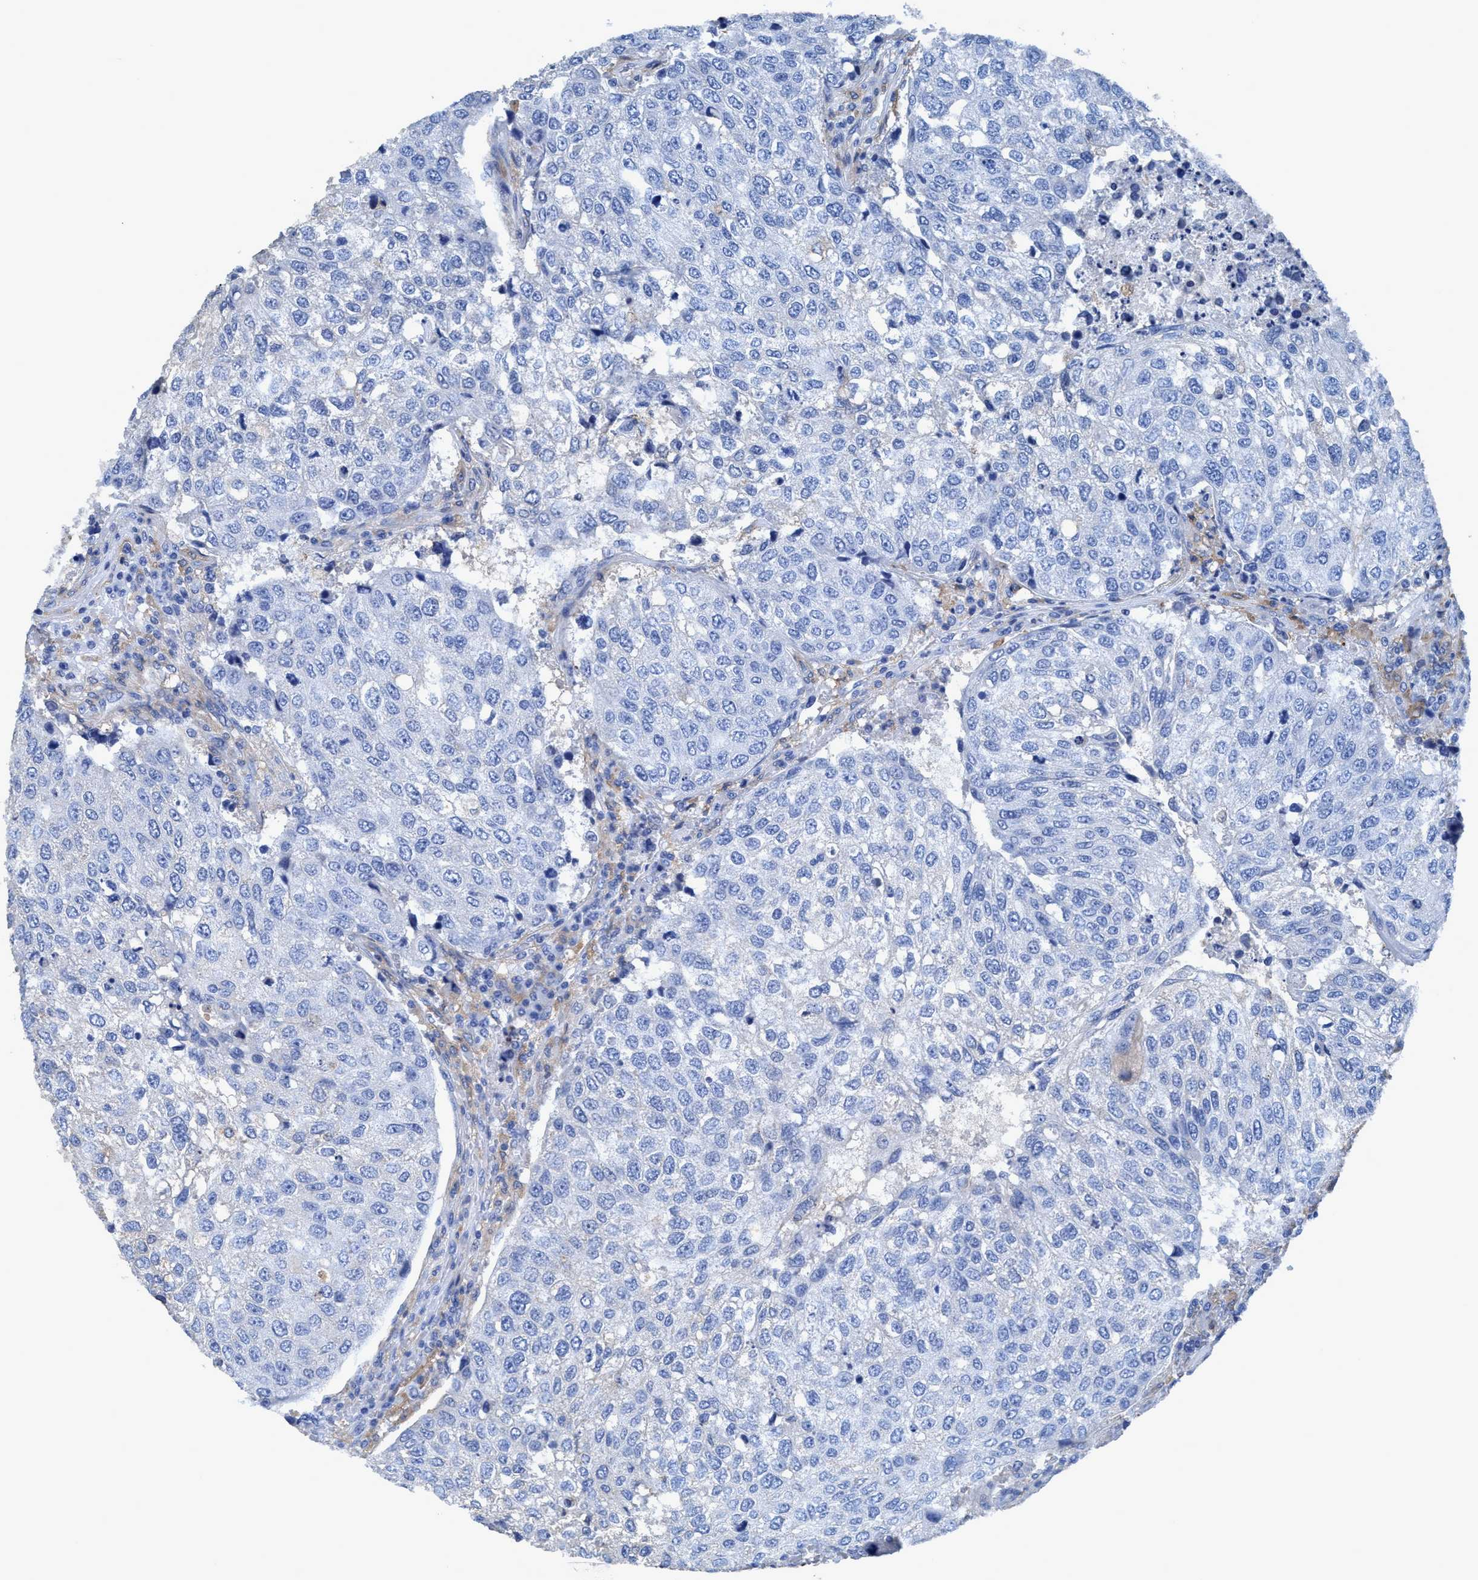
{"staining": {"intensity": "negative", "quantity": "none", "location": "none"}, "tissue": "urothelial cancer", "cell_type": "Tumor cells", "image_type": "cancer", "snomed": [{"axis": "morphology", "description": "Urothelial carcinoma, High grade"}, {"axis": "topography", "description": "Lymph node"}, {"axis": "topography", "description": "Urinary bladder"}], "caption": "An immunohistochemistry micrograph of urothelial cancer is shown. There is no staining in tumor cells of urothelial cancer.", "gene": "DNAI1", "patient": {"sex": "male", "age": 51}}